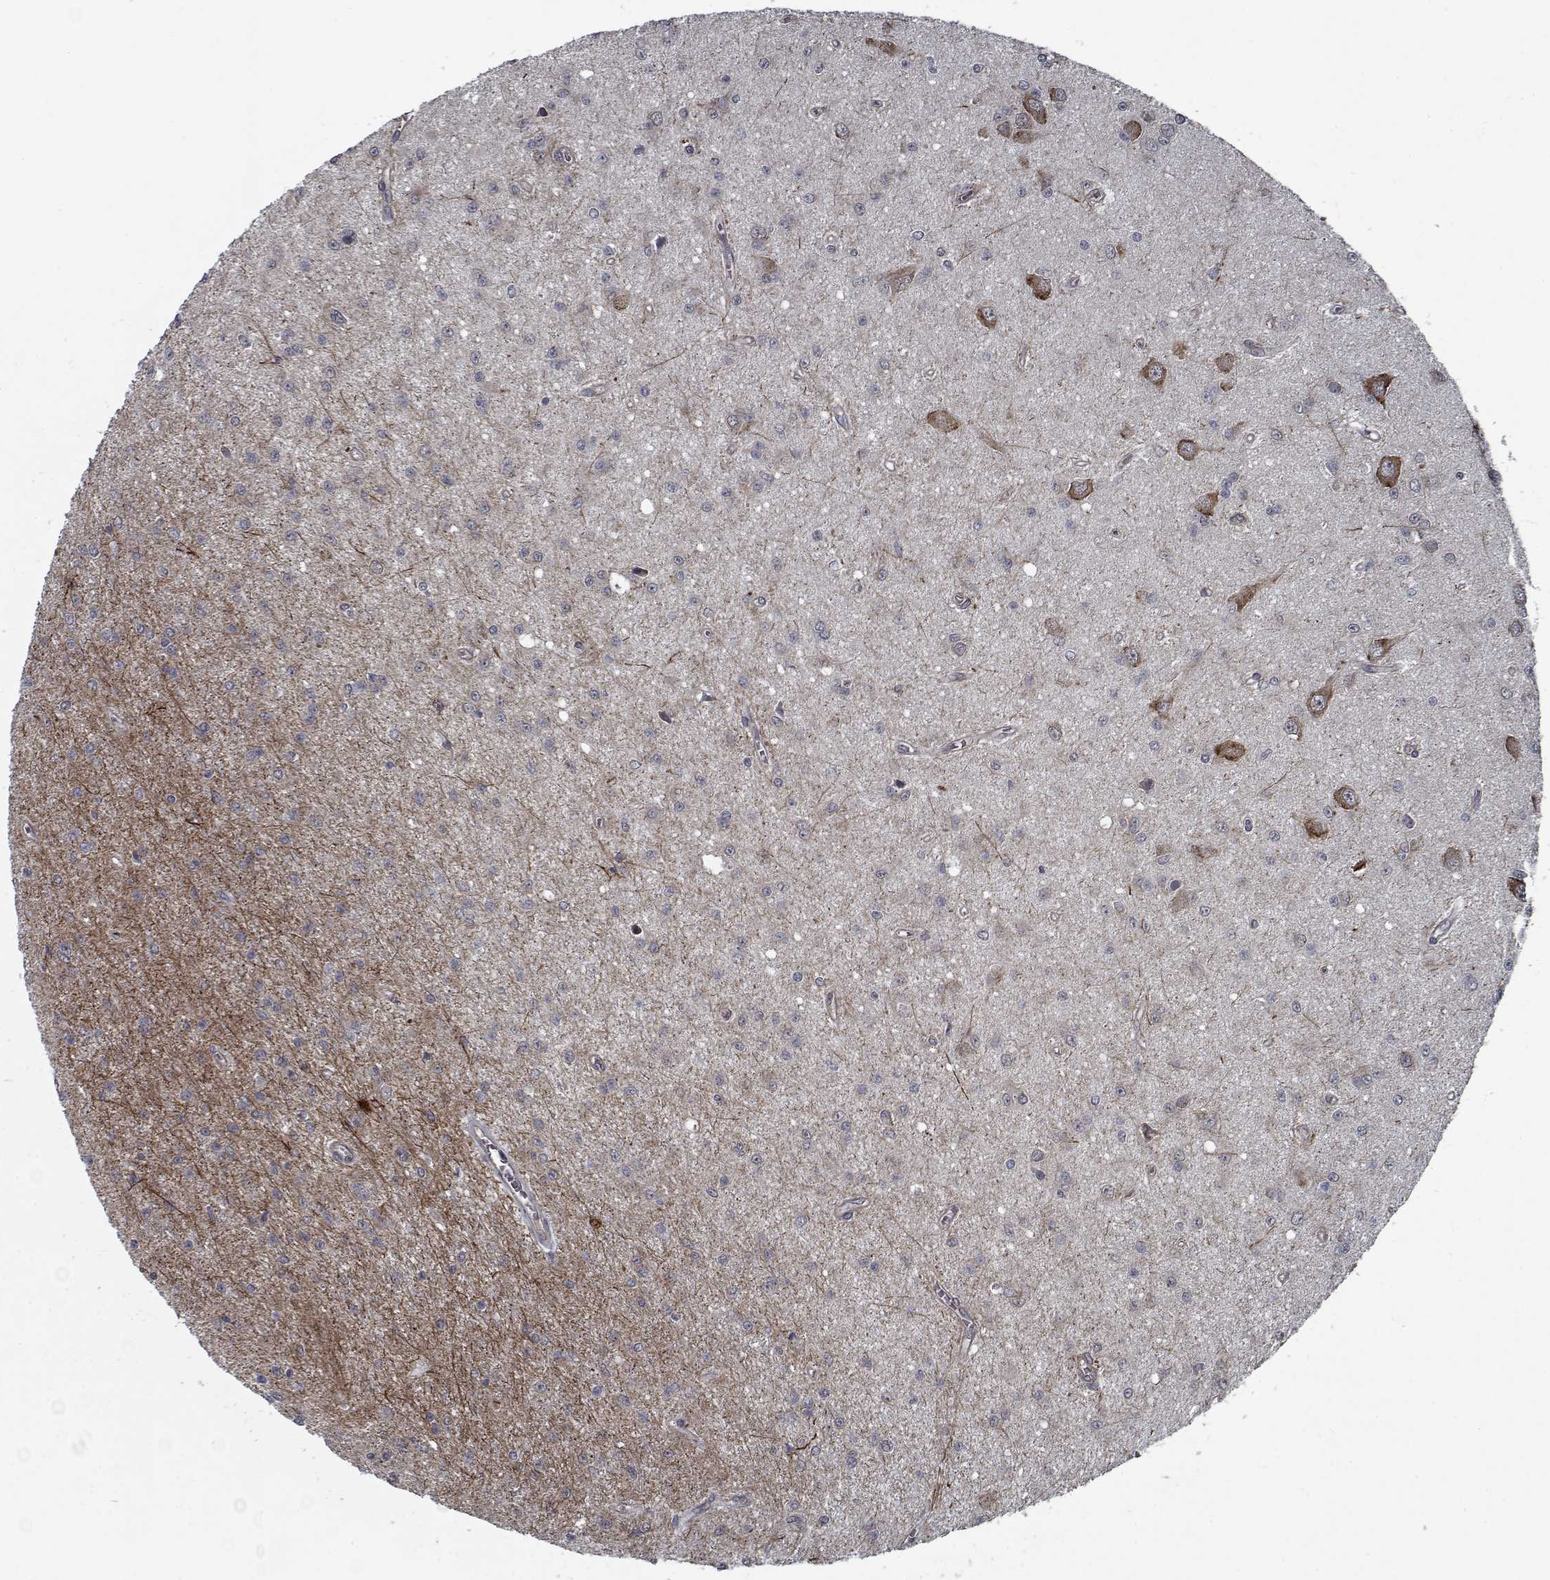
{"staining": {"intensity": "negative", "quantity": "none", "location": "none"}, "tissue": "glioma", "cell_type": "Tumor cells", "image_type": "cancer", "snomed": [{"axis": "morphology", "description": "Glioma, malignant, Low grade"}, {"axis": "topography", "description": "Brain"}], "caption": "Immunohistochemistry (IHC) micrograph of neoplastic tissue: glioma stained with DAB (3,3'-diaminobenzidine) displays no significant protein staining in tumor cells. The staining is performed using DAB (3,3'-diaminobenzidine) brown chromogen with nuclei counter-stained in using hematoxylin.", "gene": "NLK", "patient": {"sex": "female", "age": 45}}